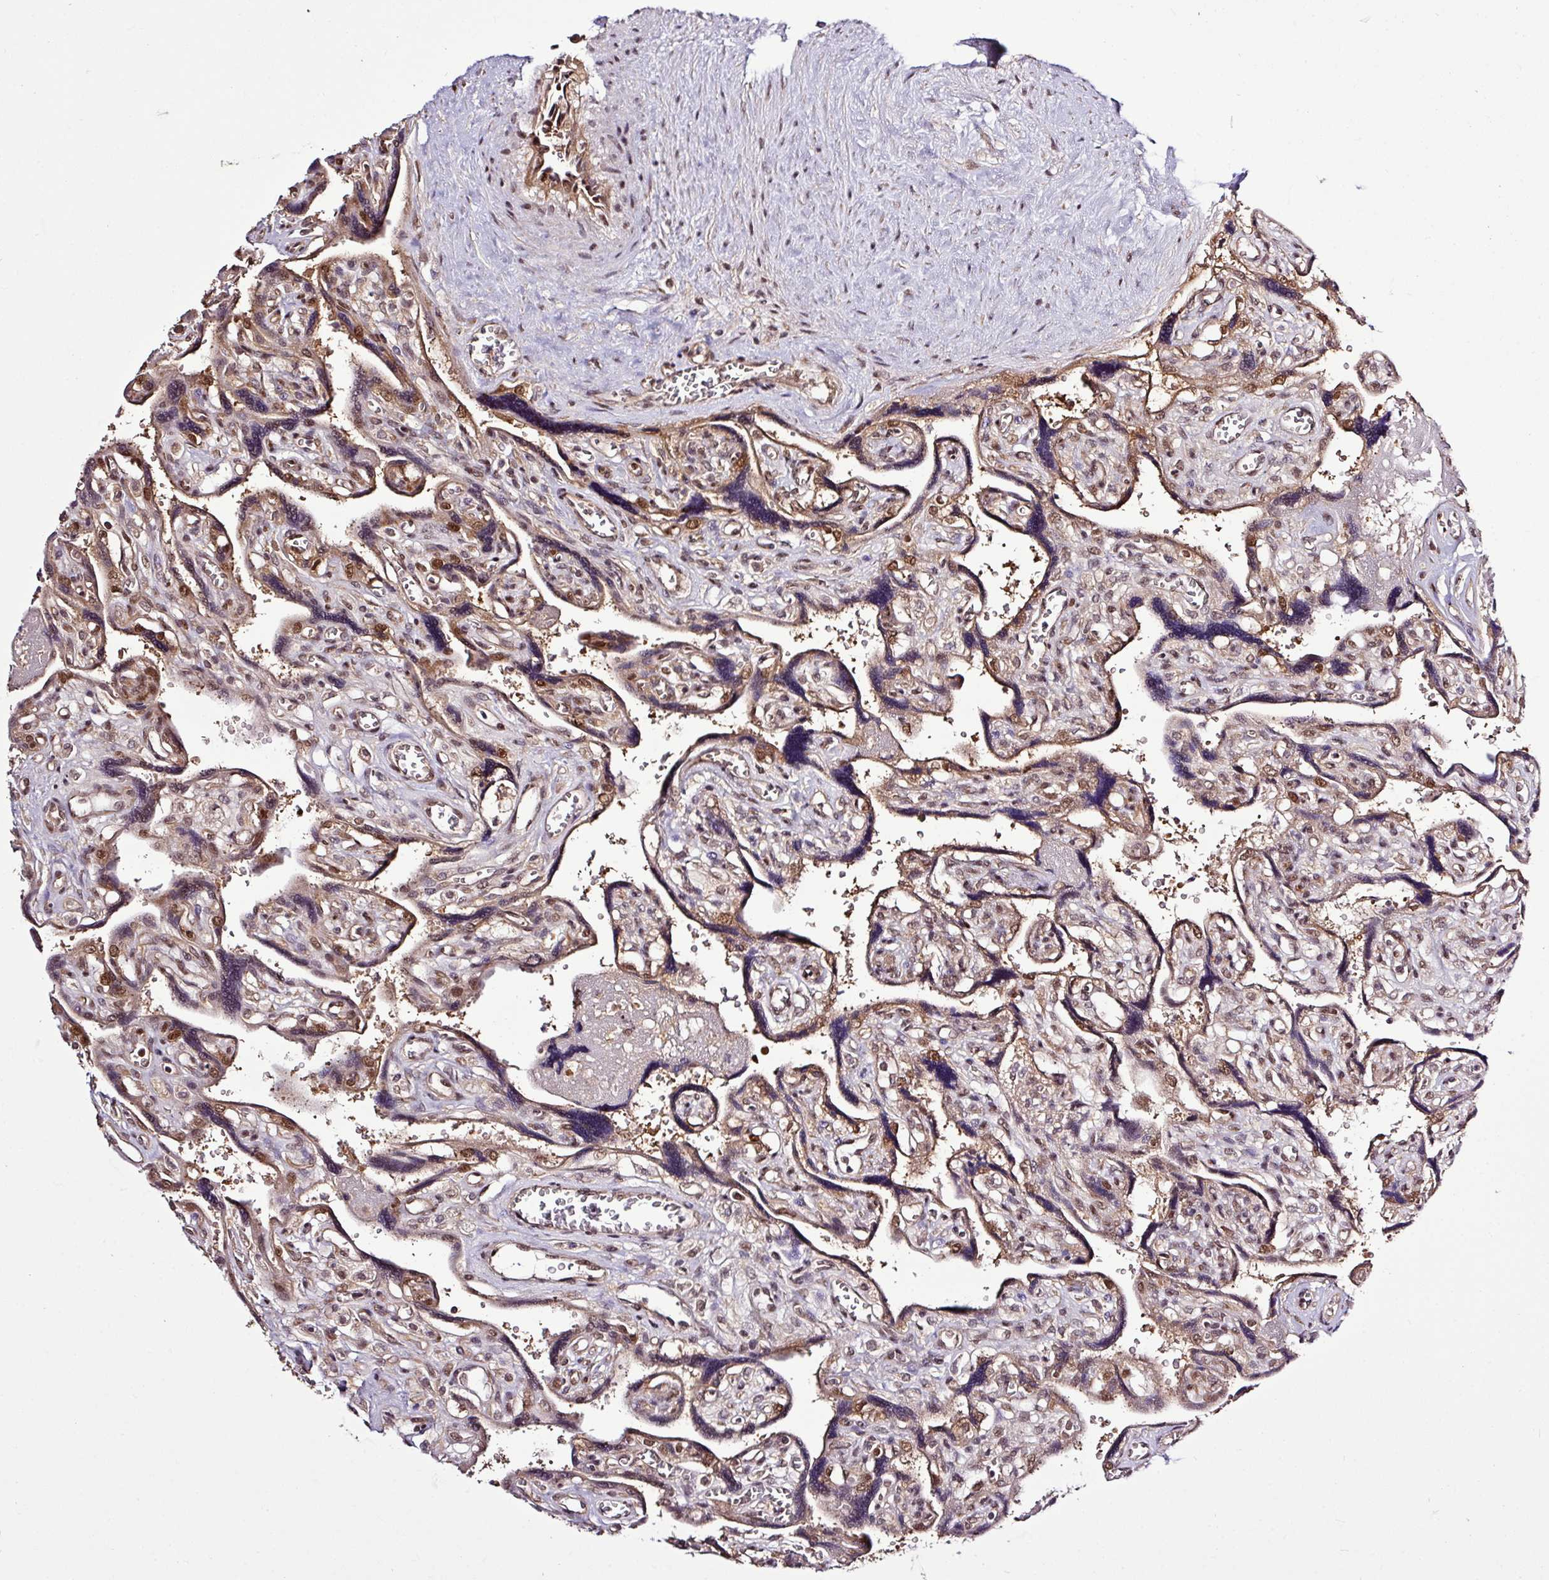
{"staining": {"intensity": "moderate", "quantity": ">75%", "location": "cytoplasmic/membranous,nuclear"}, "tissue": "placenta", "cell_type": "Decidual cells", "image_type": "normal", "snomed": [{"axis": "morphology", "description": "Normal tissue, NOS"}, {"axis": "topography", "description": "Placenta"}], "caption": "This micrograph shows IHC staining of unremarkable human placenta, with medium moderate cytoplasmic/membranous,nuclear staining in about >75% of decidual cells.", "gene": "ITPKC", "patient": {"sex": "female", "age": 39}}